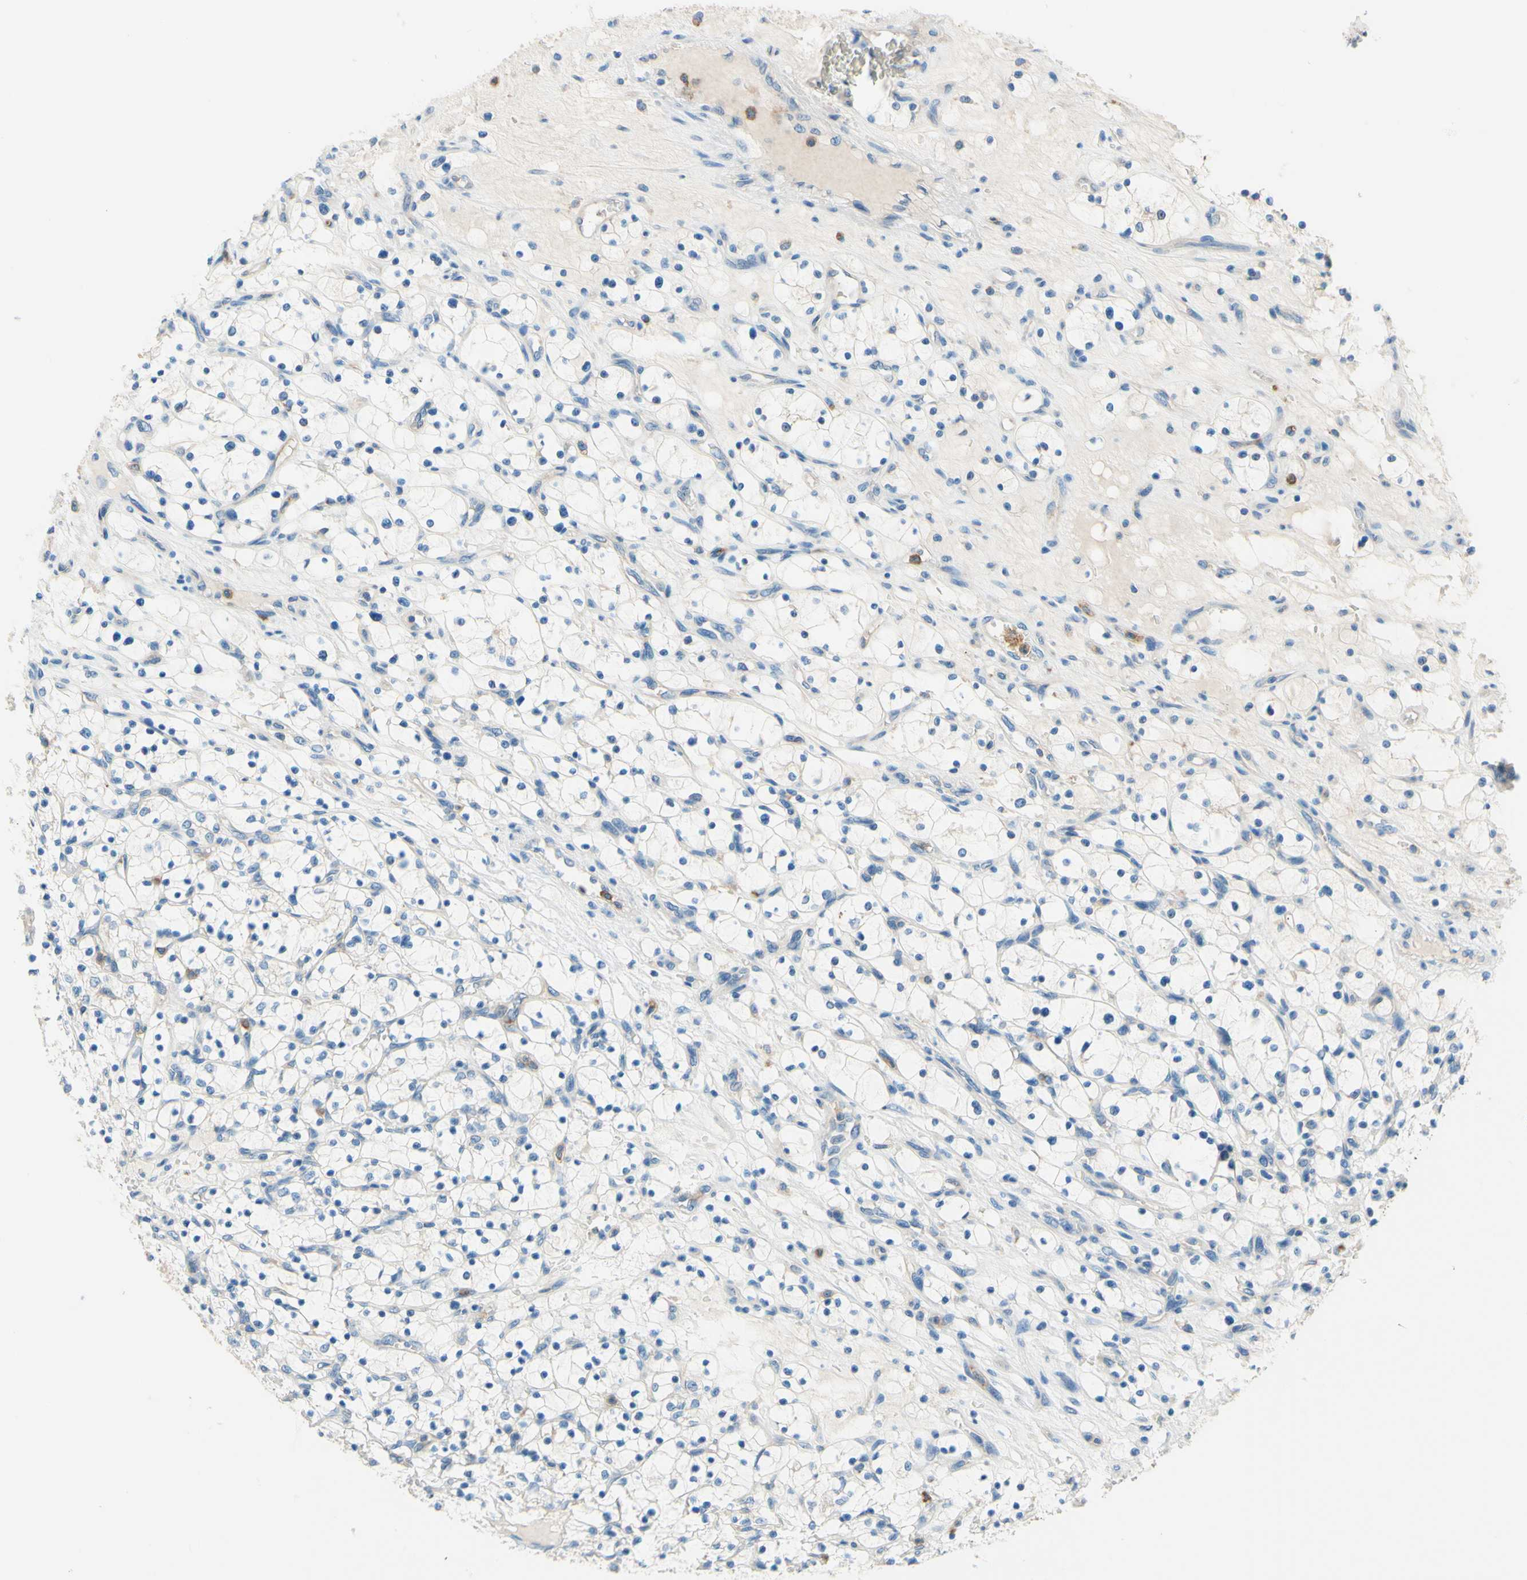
{"staining": {"intensity": "negative", "quantity": "none", "location": "none"}, "tissue": "renal cancer", "cell_type": "Tumor cells", "image_type": "cancer", "snomed": [{"axis": "morphology", "description": "Adenocarcinoma, NOS"}, {"axis": "topography", "description": "Kidney"}], "caption": "Immunohistochemistry (IHC) photomicrograph of neoplastic tissue: human renal cancer stained with DAB (3,3'-diaminobenzidine) displays no significant protein expression in tumor cells.", "gene": "SIGLEC9", "patient": {"sex": "female", "age": 69}}